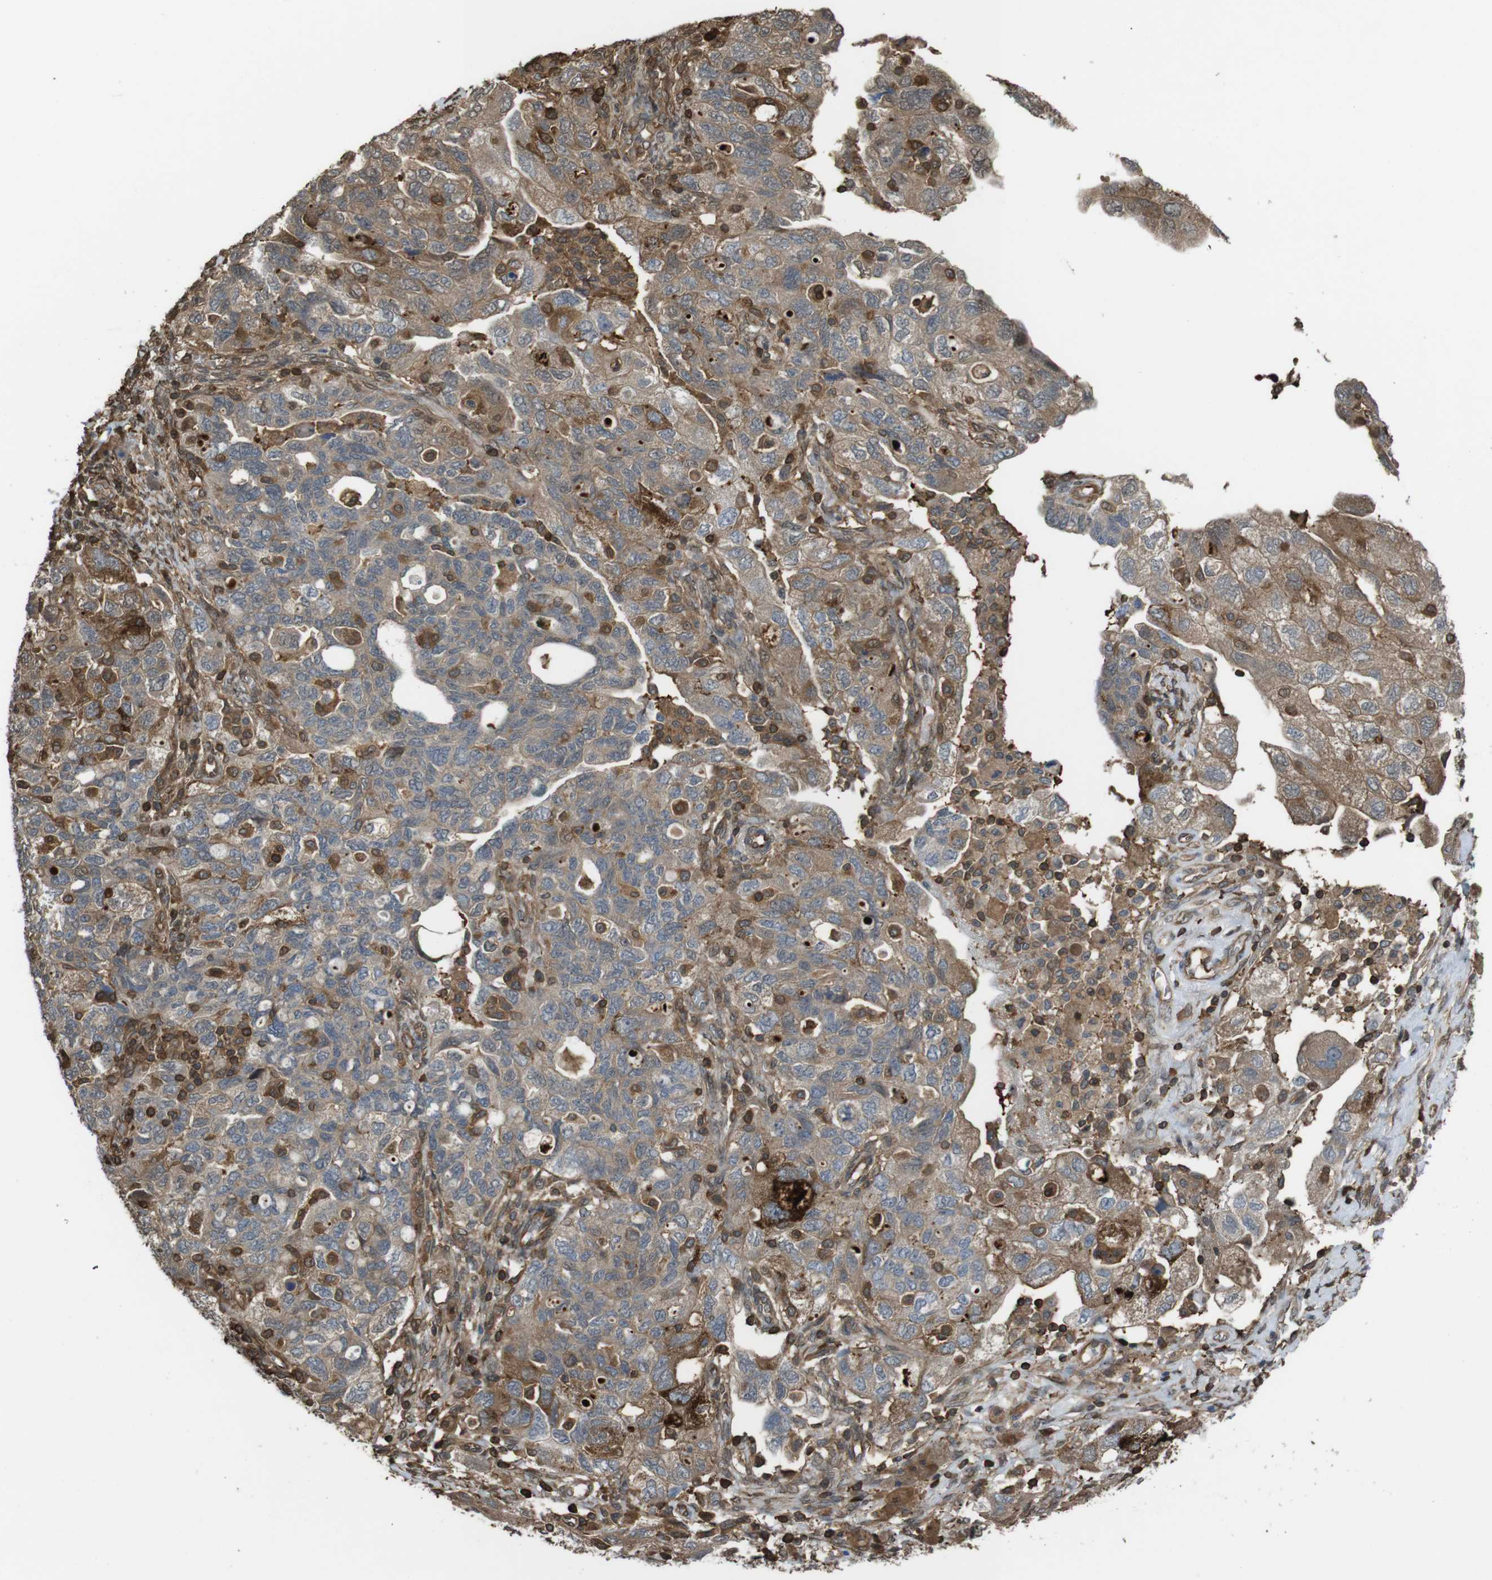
{"staining": {"intensity": "moderate", "quantity": ">75%", "location": "cytoplasmic/membranous"}, "tissue": "ovarian cancer", "cell_type": "Tumor cells", "image_type": "cancer", "snomed": [{"axis": "morphology", "description": "Carcinoma, NOS"}, {"axis": "morphology", "description": "Cystadenocarcinoma, serous, NOS"}, {"axis": "topography", "description": "Ovary"}], "caption": "High-power microscopy captured an immunohistochemistry micrograph of ovarian carcinoma, revealing moderate cytoplasmic/membranous expression in about >75% of tumor cells.", "gene": "ARHGDIA", "patient": {"sex": "female", "age": 69}}